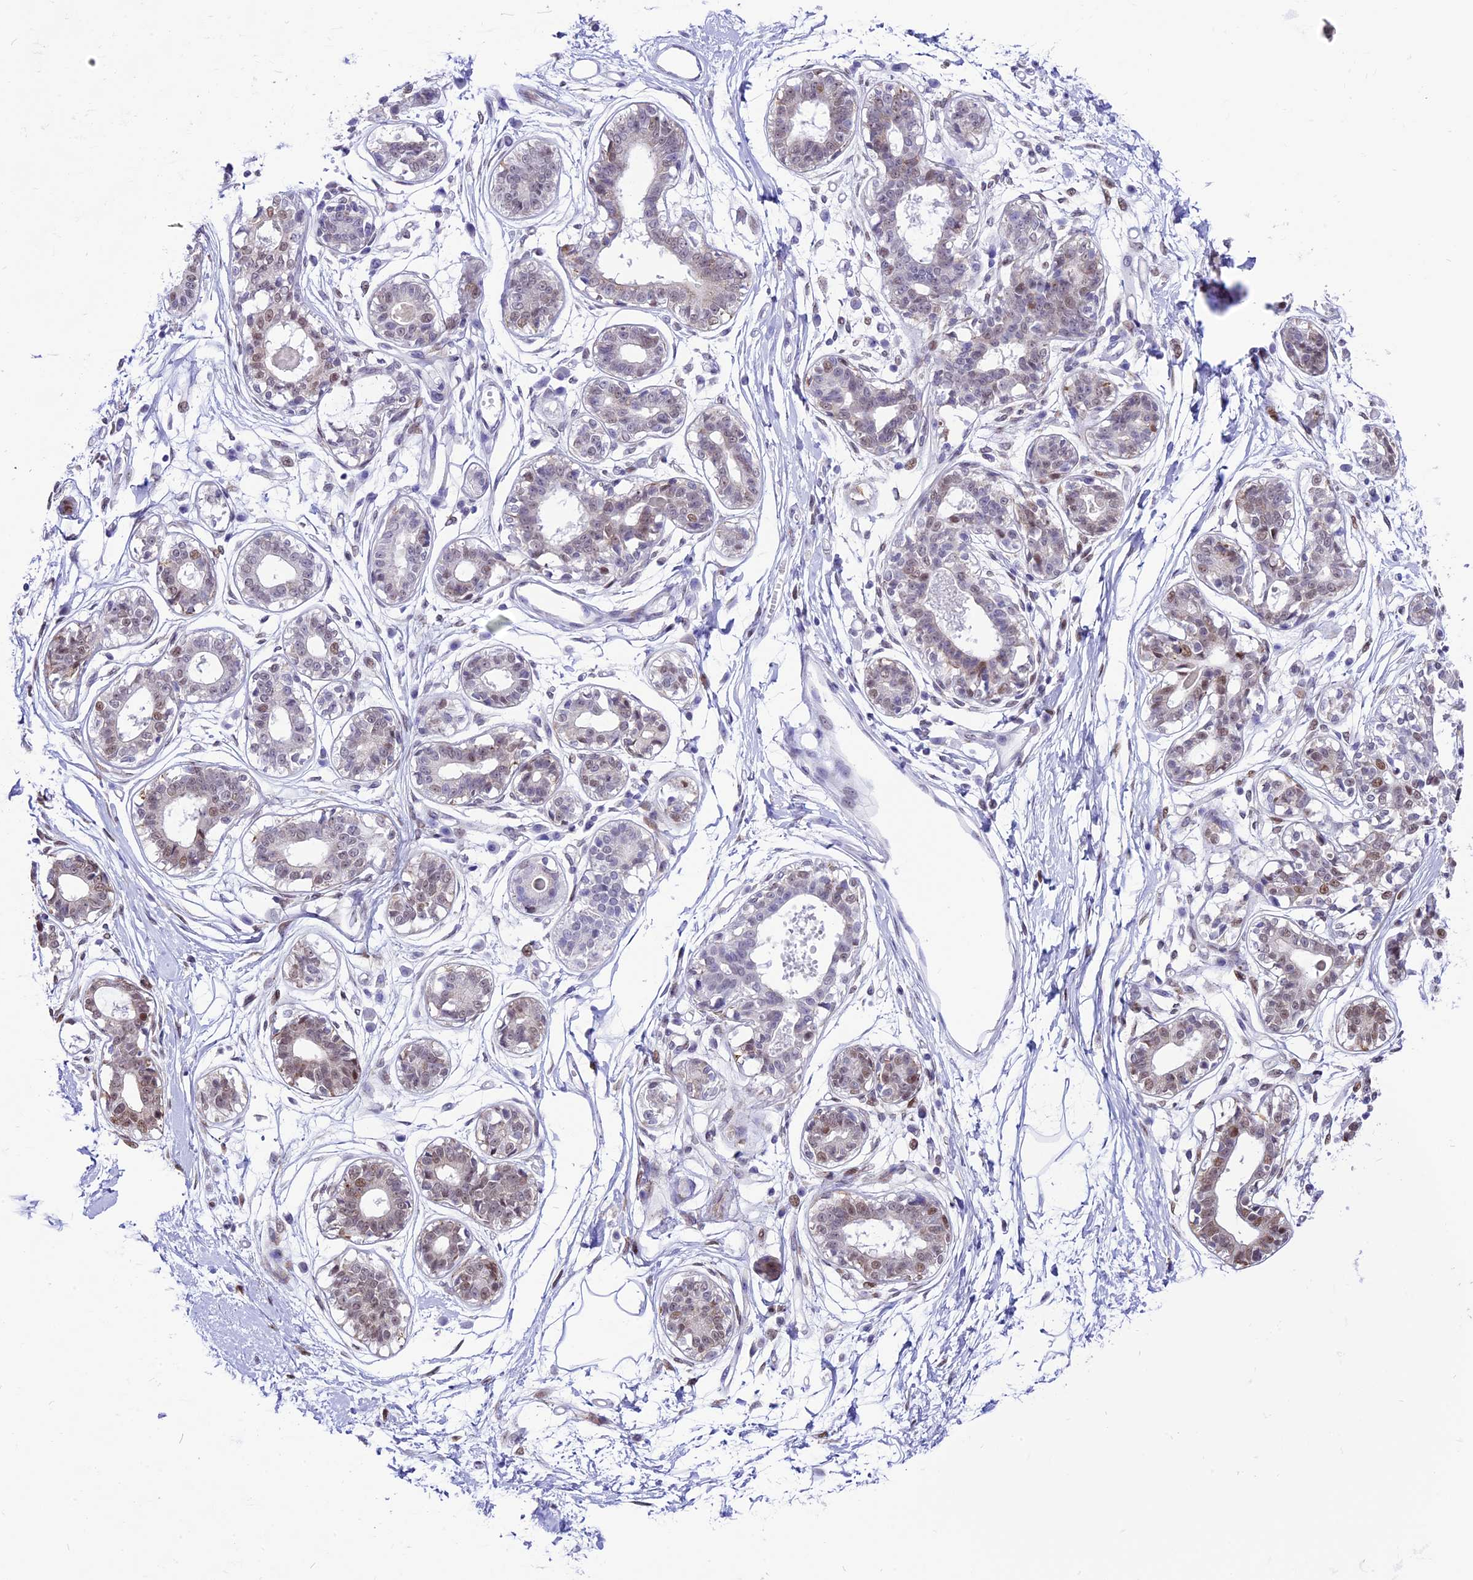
{"staining": {"intensity": "moderate", "quantity": ">75%", "location": "nuclear"}, "tissue": "breast", "cell_type": "Adipocytes", "image_type": "normal", "snomed": [{"axis": "morphology", "description": "Normal tissue, NOS"}, {"axis": "topography", "description": "Breast"}], "caption": "Immunohistochemistry staining of unremarkable breast, which displays medium levels of moderate nuclear expression in approximately >75% of adipocytes indicating moderate nuclear protein staining. The staining was performed using DAB (brown) for protein detection and nuclei were counterstained in hematoxylin (blue).", "gene": "RPS6KB1", "patient": {"sex": "female", "age": 45}}